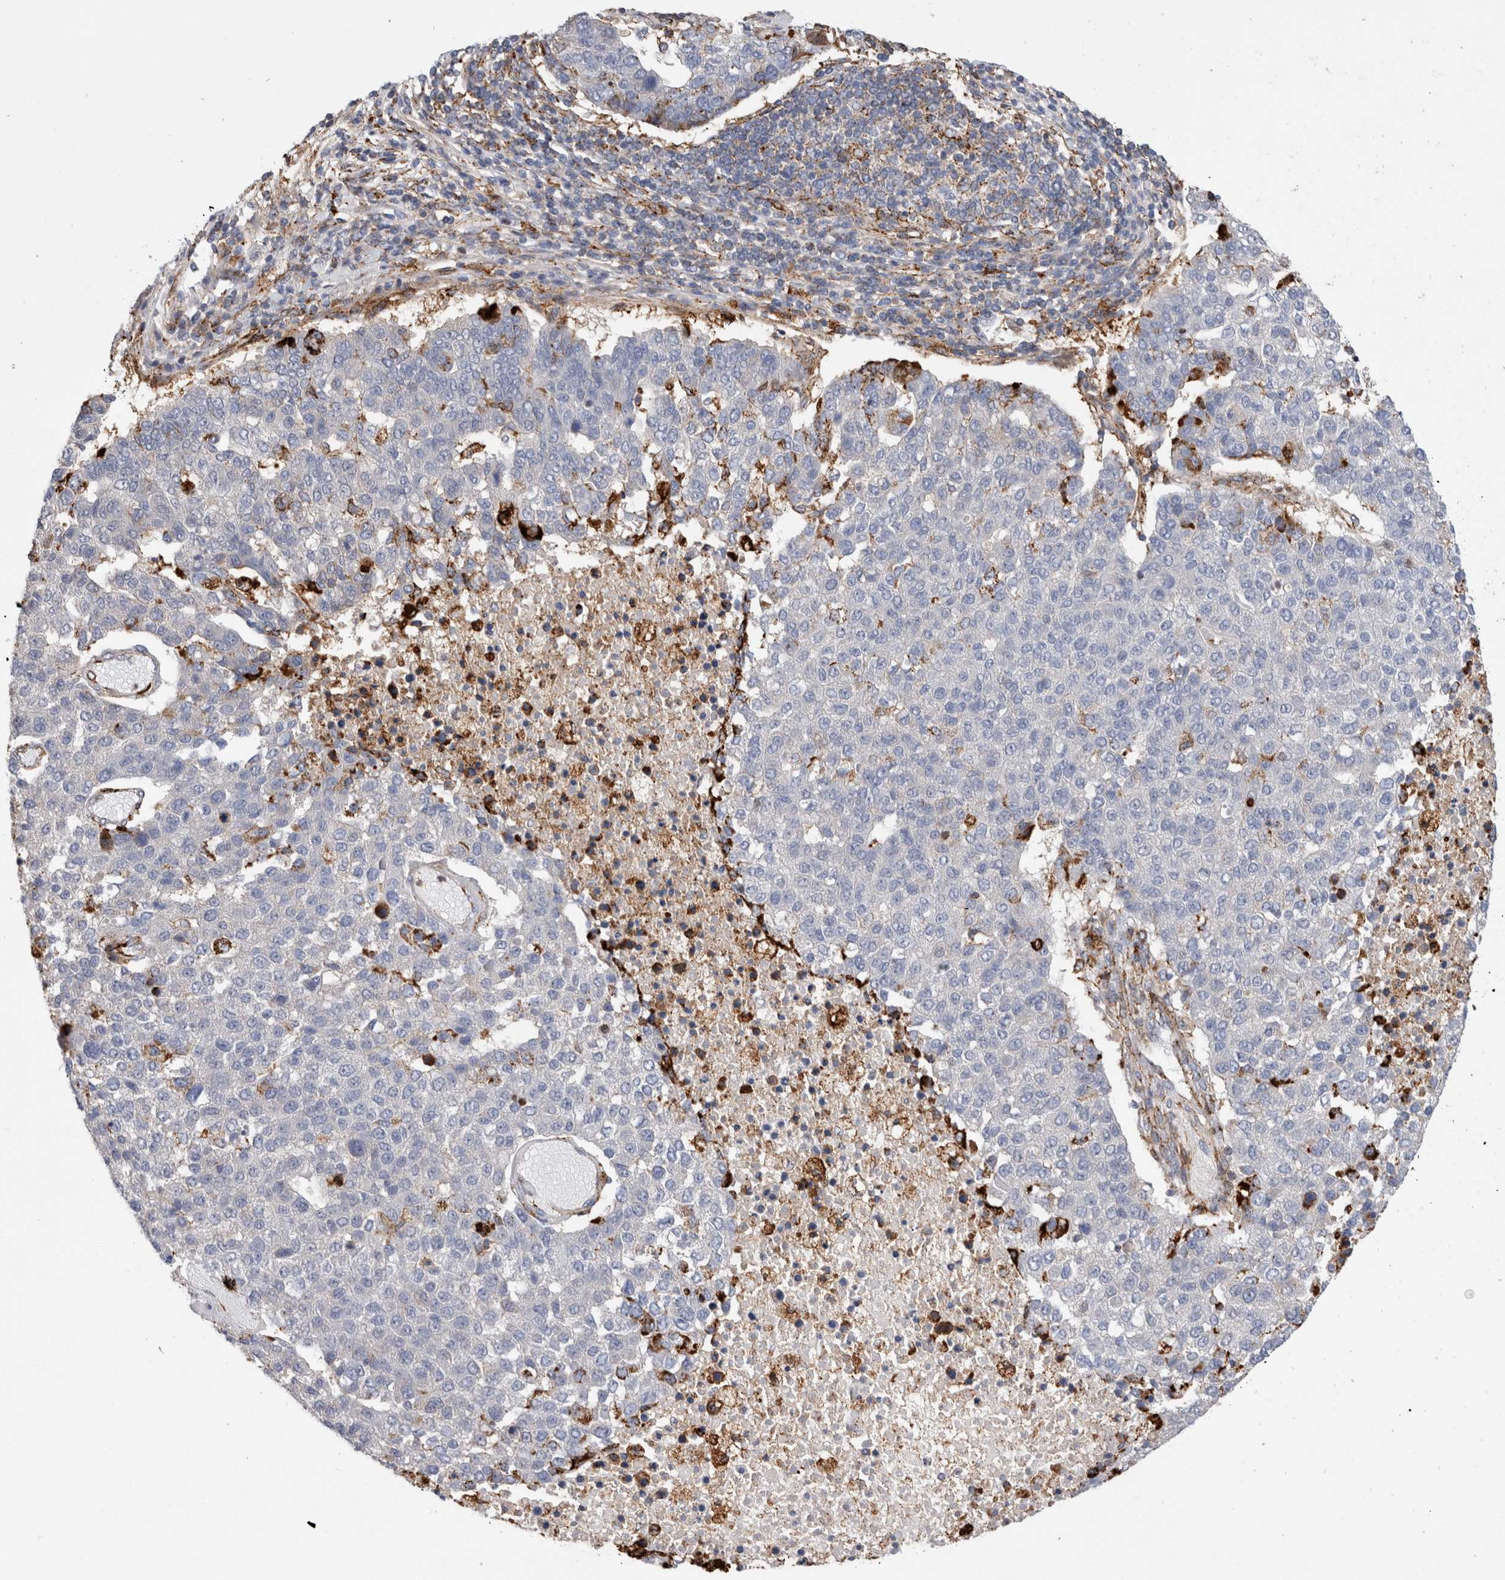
{"staining": {"intensity": "negative", "quantity": "none", "location": "none"}, "tissue": "pancreatic cancer", "cell_type": "Tumor cells", "image_type": "cancer", "snomed": [{"axis": "morphology", "description": "Adenocarcinoma, NOS"}, {"axis": "topography", "description": "Pancreas"}], "caption": "DAB (3,3'-diaminobenzidine) immunohistochemical staining of human adenocarcinoma (pancreatic) demonstrates no significant positivity in tumor cells.", "gene": "CCDC88B", "patient": {"sex": "female", "age": 61}}